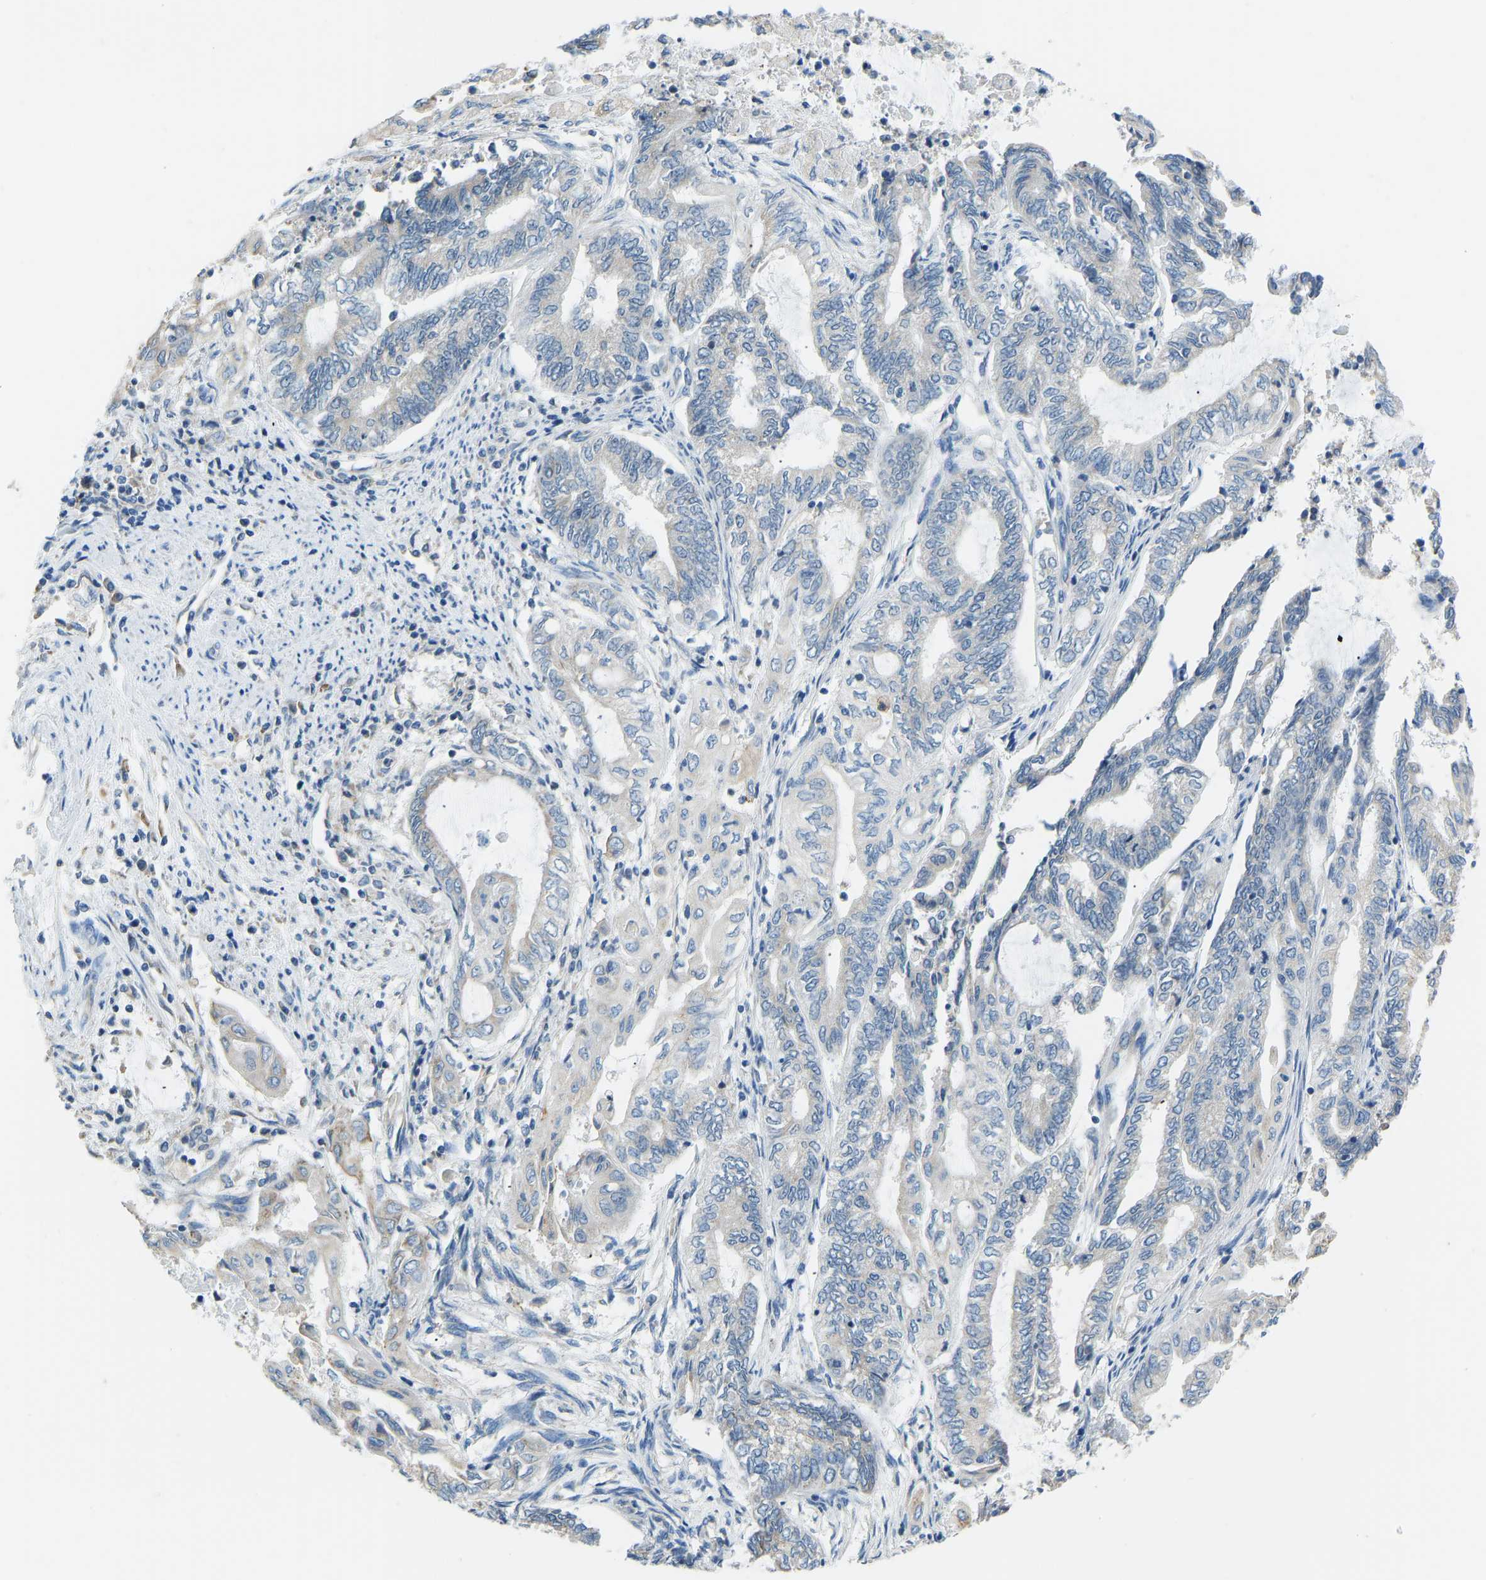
{"staining": {"intensity": "negative", "quantity": "none", "location": "none"}, "tissue": "endometrial cancer", "cell_type": "Tumor cells", "image_type": "cancer", "snomed": [{"axis": "morphology", "description": "Adenocarcinoma, NOS"}, {"axis": "topography", "description": "Uterus"}, {"axis": "topography", "description": "Endometrium"}], "caption": "Protein analysis of adenocarcinoma (endometrial) reveals no significant positivity in tumor cells. The staining was performed using DAB (3,3'-diaminobenzidine) to visualize the protein expression in brown, while the nuclei were stained in blue with hematoxylin (Magnification: 20x).", "gene": "VRK1", "patient": {"sex": "female", "age": 70}}